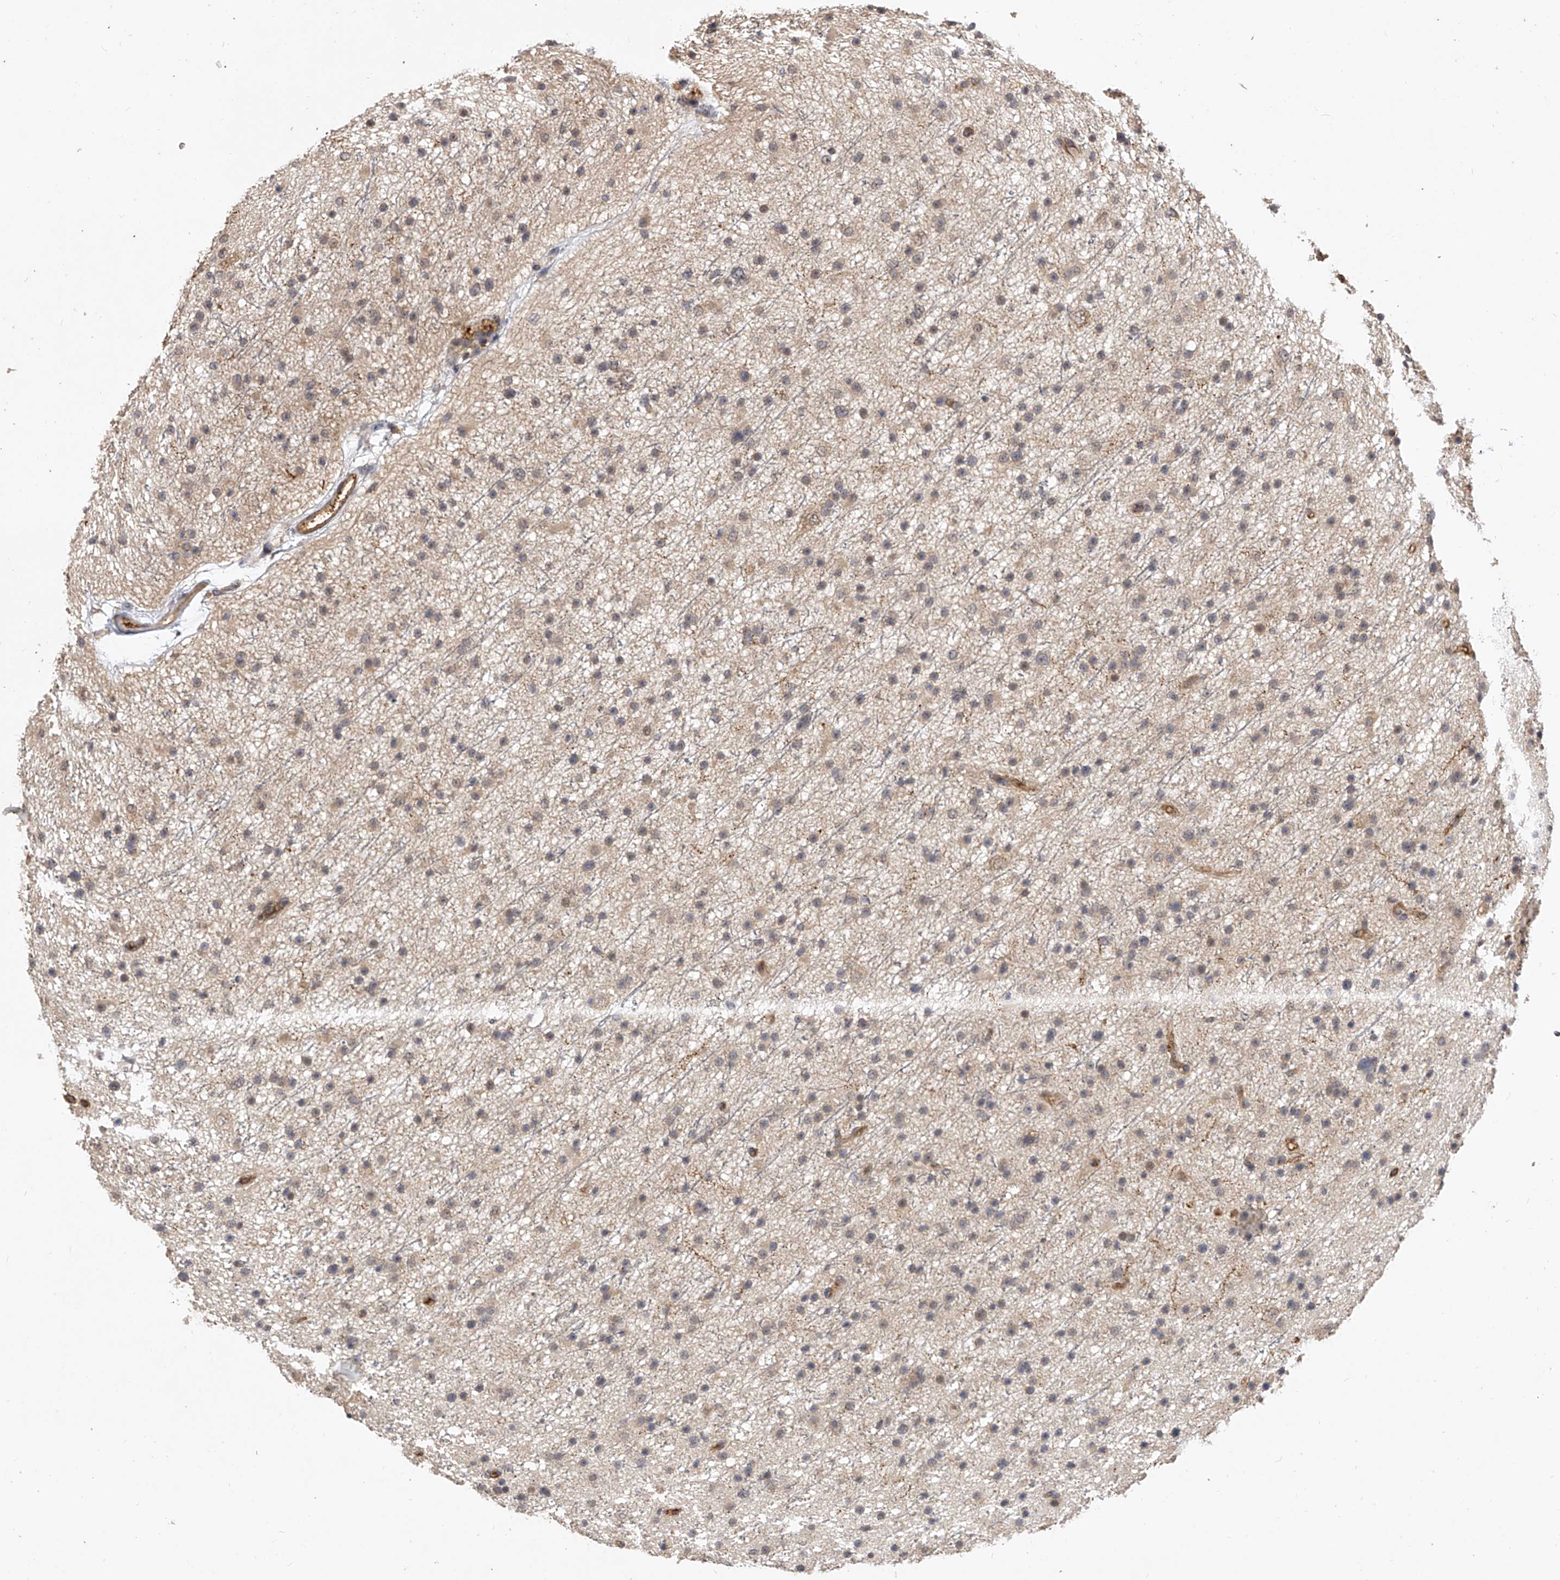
{"staining": {"intensity": "weak", "quantity": "25%-75%", "location": "cytoplasmic/membranous"}, "tissue": "glioma", "cell_type": "Tumor cells", "image_type": "cancer", "snomed": [{"axis": "morphology", "description": "Glioma, malignant, Low grade"}, {"axis": "topography", "description": "Cerebral cortex"}], "caption": "Immunohistochemical staining of glioma reveals weak cytoplasmic/membranous protein positivity in about 25%-75% of tumor cells. The staining was performed using DAB (3,3'-diaminobenzidine), with brown indicating positive protein expression. Nuclei are stained blue with hematoxylin.", "gene": "CFAP410", "patient": {"sex": "female", "age": 39}}